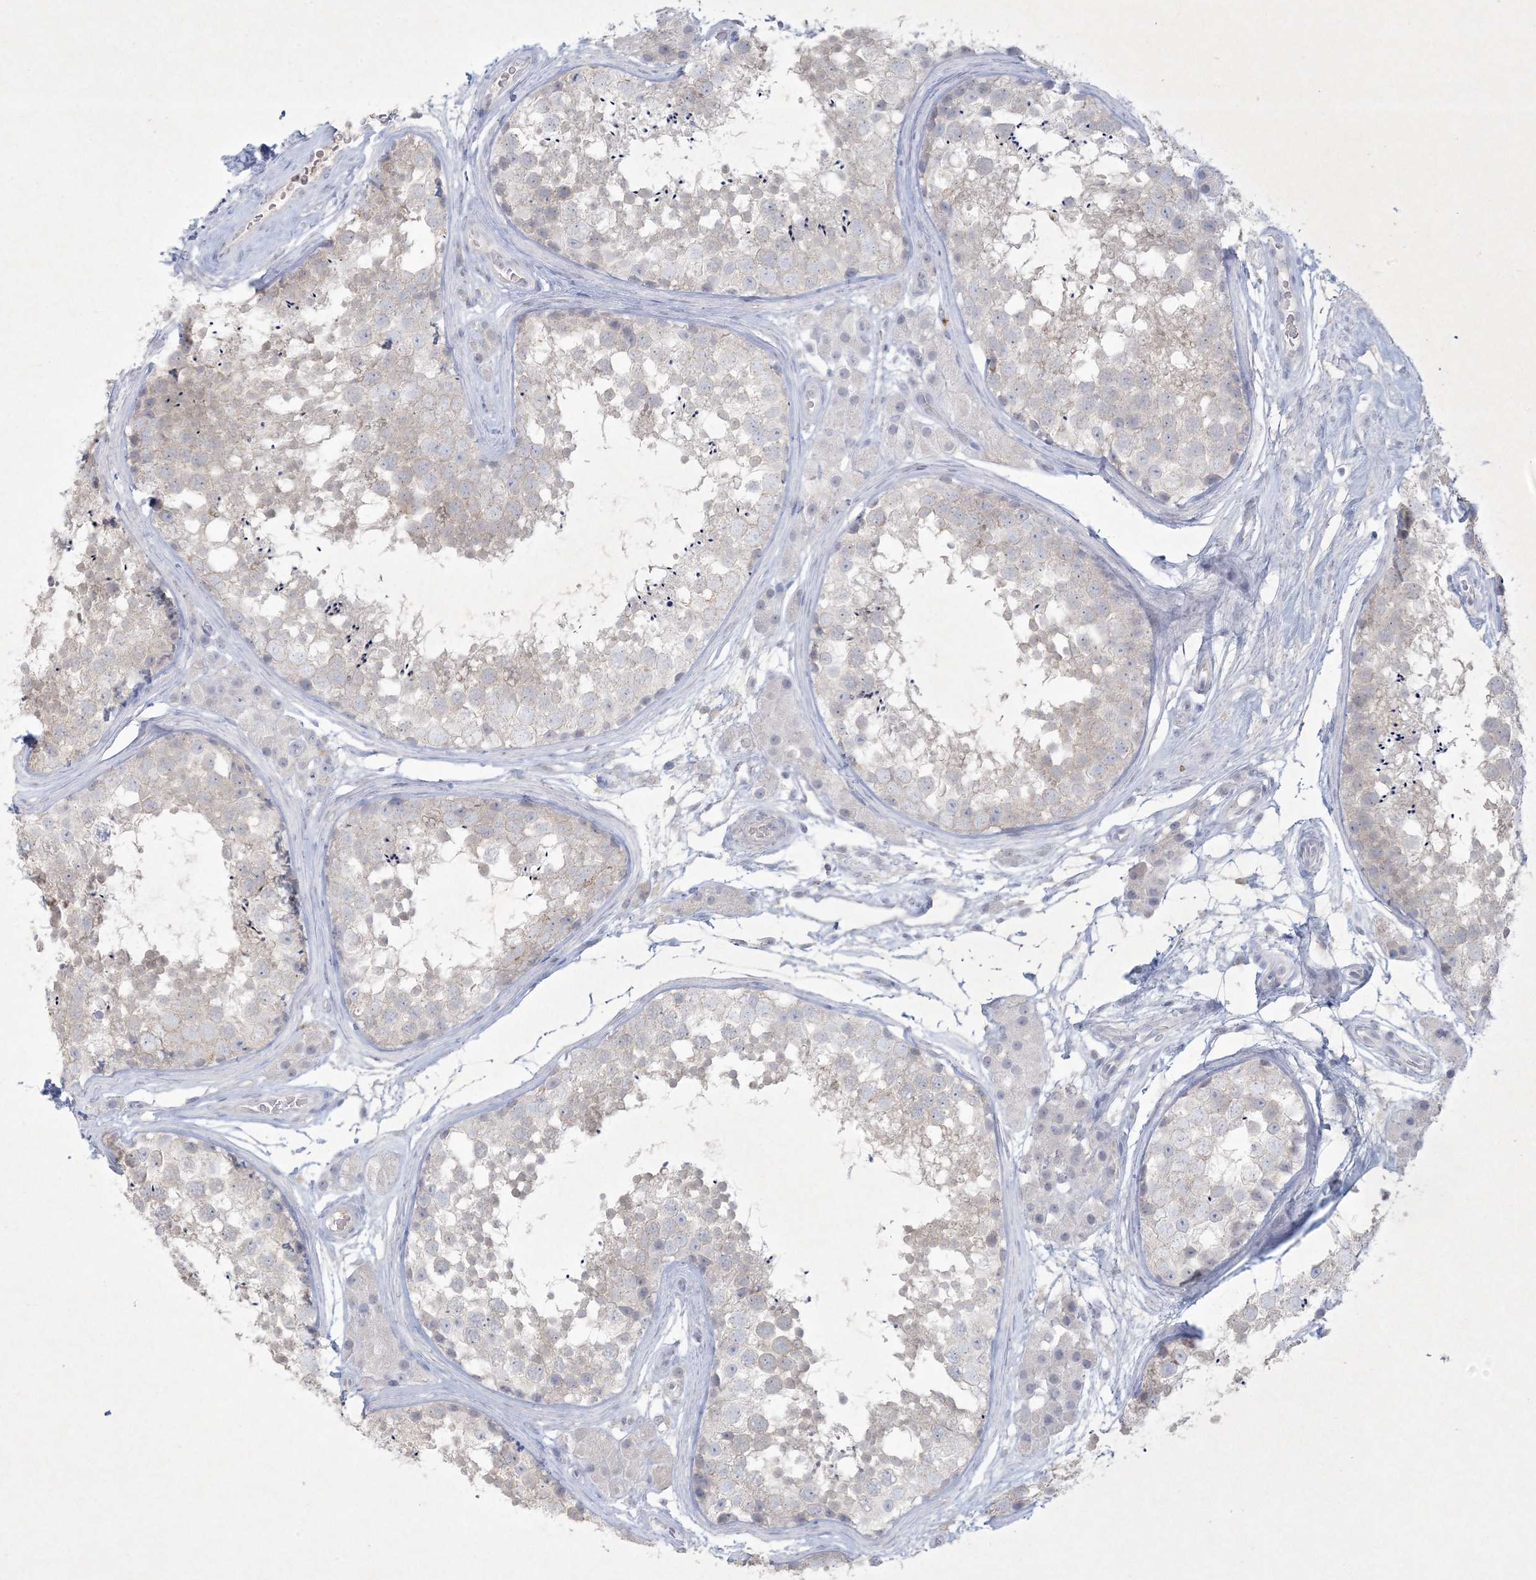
{"staining": {"intensity": "negative", "quantity": "none", "location": "none"}, "tissue": "testis", "cell_type": "Cells in seminiferous ducts", "image_type": "normal", "snomed": [{"axis": "morphology", "description": "Normal tissue, NOS"}, {"axis": "topography", "description": "Testis"}], "caption": "IHC histopathology image of normal testis: testis stained with DAB shows no significant protein positivity in cells in seminiferous ducts.", "gene": "CCDC24", "patient": {"sex": "male", "age": 56}}